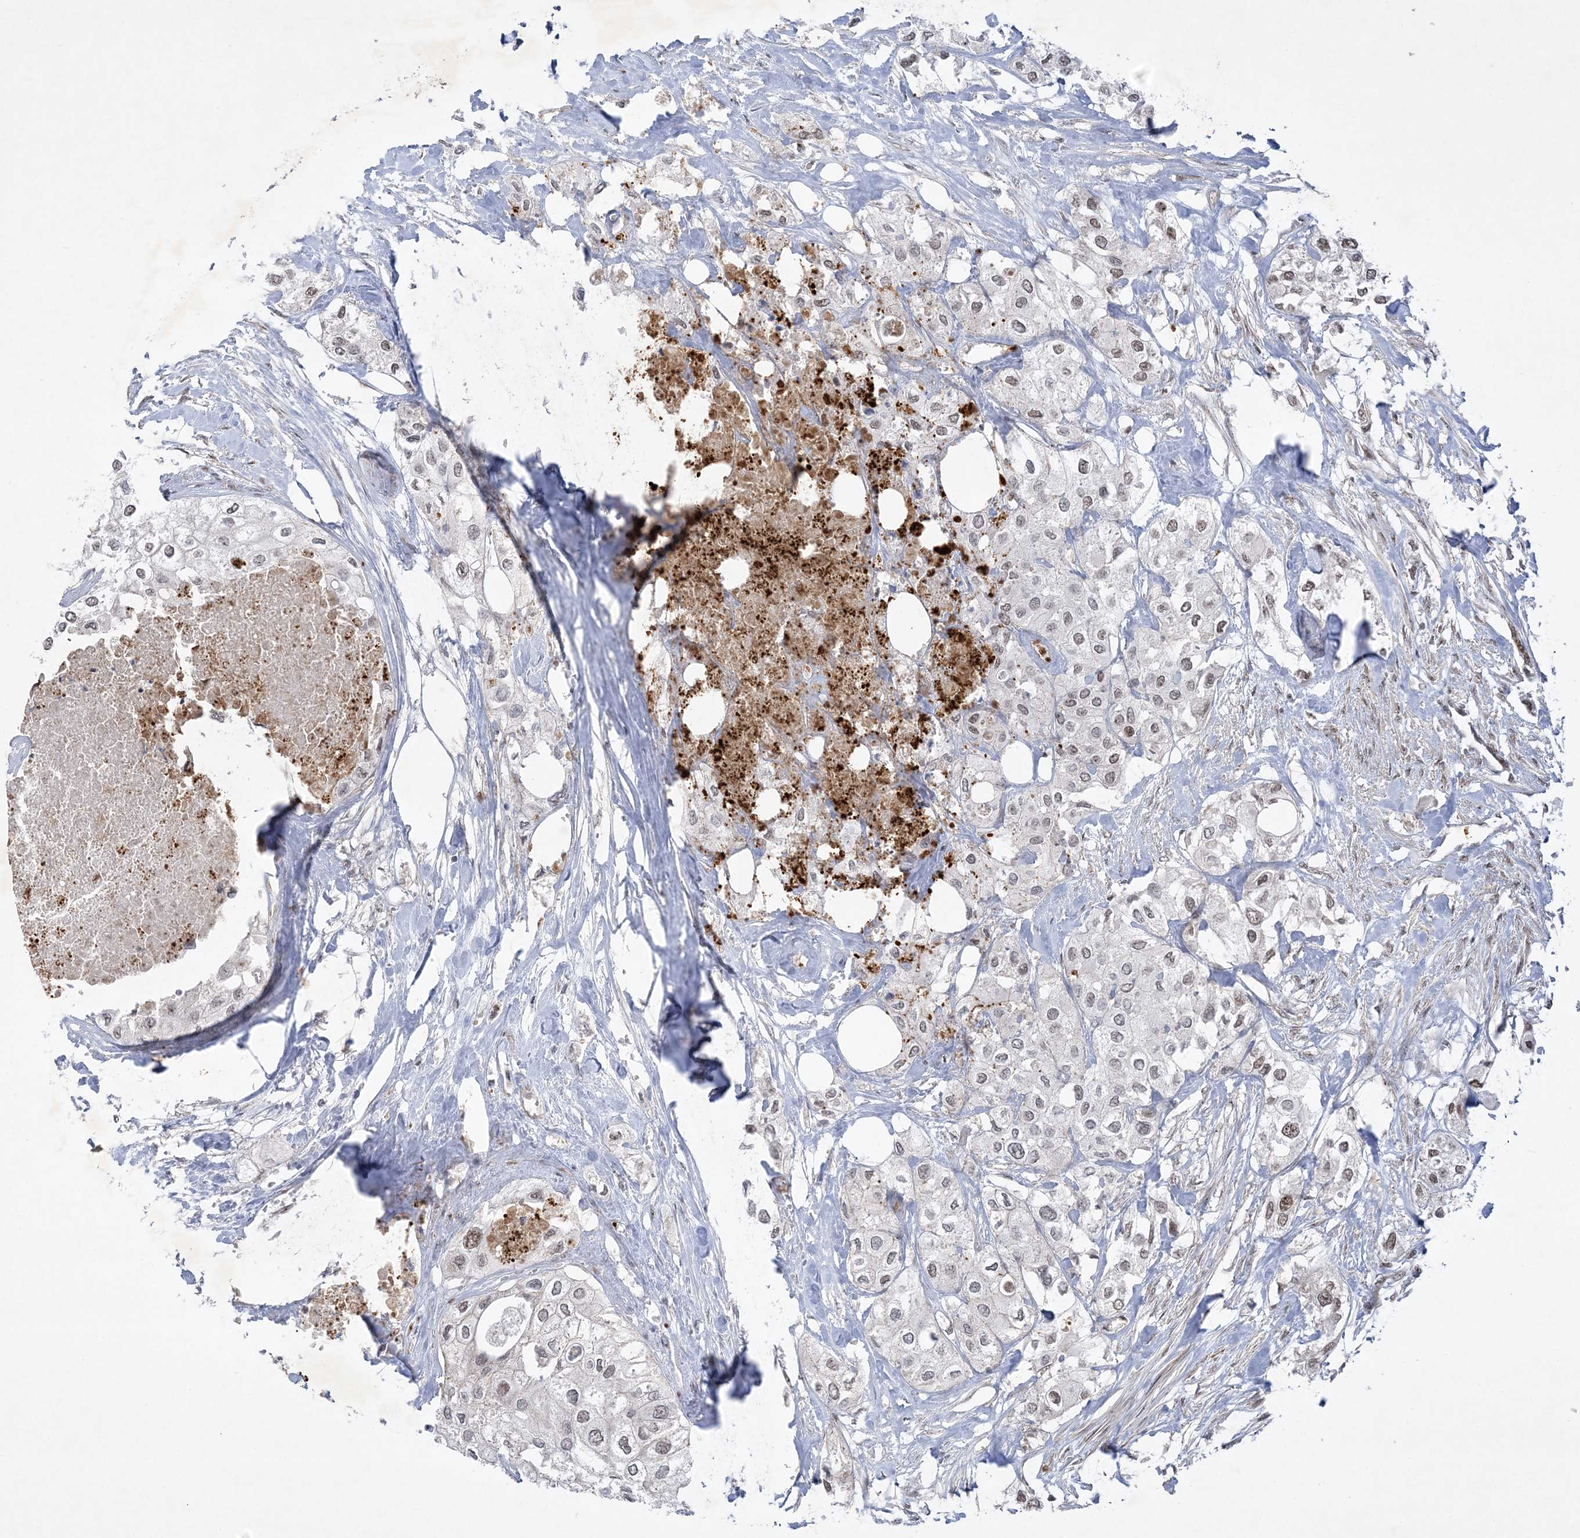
{"staining": {"intensity": "negative", "quantity": "none", "location": "none"}, "tissue": "urothelial cancer", "cell_type": "Tumor cells", "image_type": "cancer", "snomed": [{"axis": "morphology", "description": "Urothelial carcinoma, High grade"}, {"axis": "topography", "description": "Urinary bladder"}], "caption": "High-grade urothelial carcinoma was stained to show a protein in brown. There is no significant staining in tumor cells. (Brightfield microscopy of DAB immunohistochemistry (IHC) at high magnification).", "gene": "NPM3", "patient": {"sex": "male", "age": 64}}